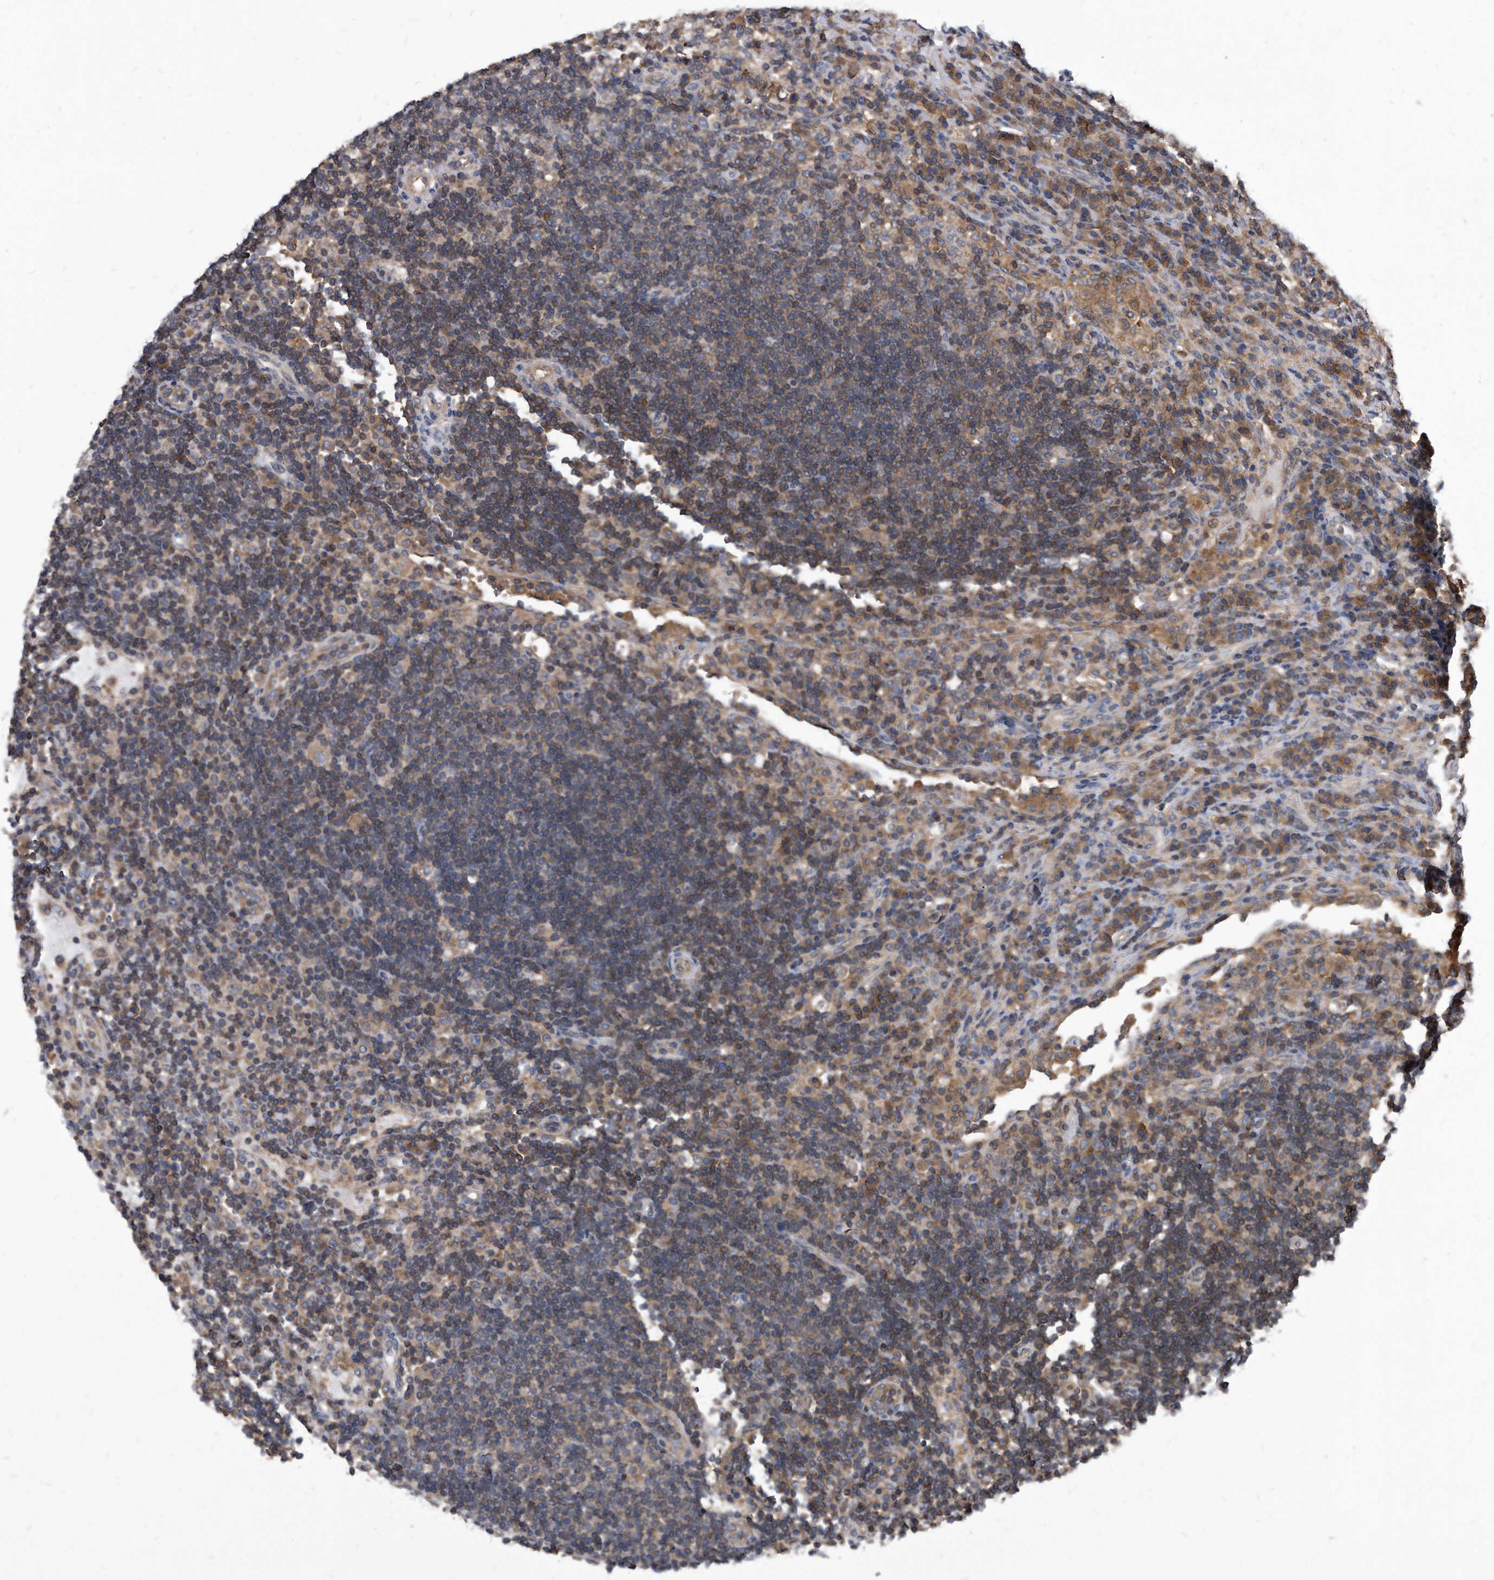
{"staining": {"intensity": "moderate", "quantity": "25%-75%", "location": "cytoplasmic/membranous"}, "tissue": "lymph node", "cell_type": "Non-germinal center cells", "image_type": "normal", "snomed": [{"axis": "morphology", "description": "Normal tissue, NOS"}, {"axis": "topography", "description": "Lymph node"}], "caption": "Immunohistochemistry (IHC) staining of normal lymph node, which shows medium levels of moderate cytoplasmic/membranous positivity in approximately 25%-75% of non-germinal center cells indicating moderate cytoplasmic/membranous protein expression. The staining was performed using DAB (brown) for protein detection and nuclei were counterstained in hematoxylin (blue).", "gene": "ATG5", "patient": {"sex": "female", "age": 53}}